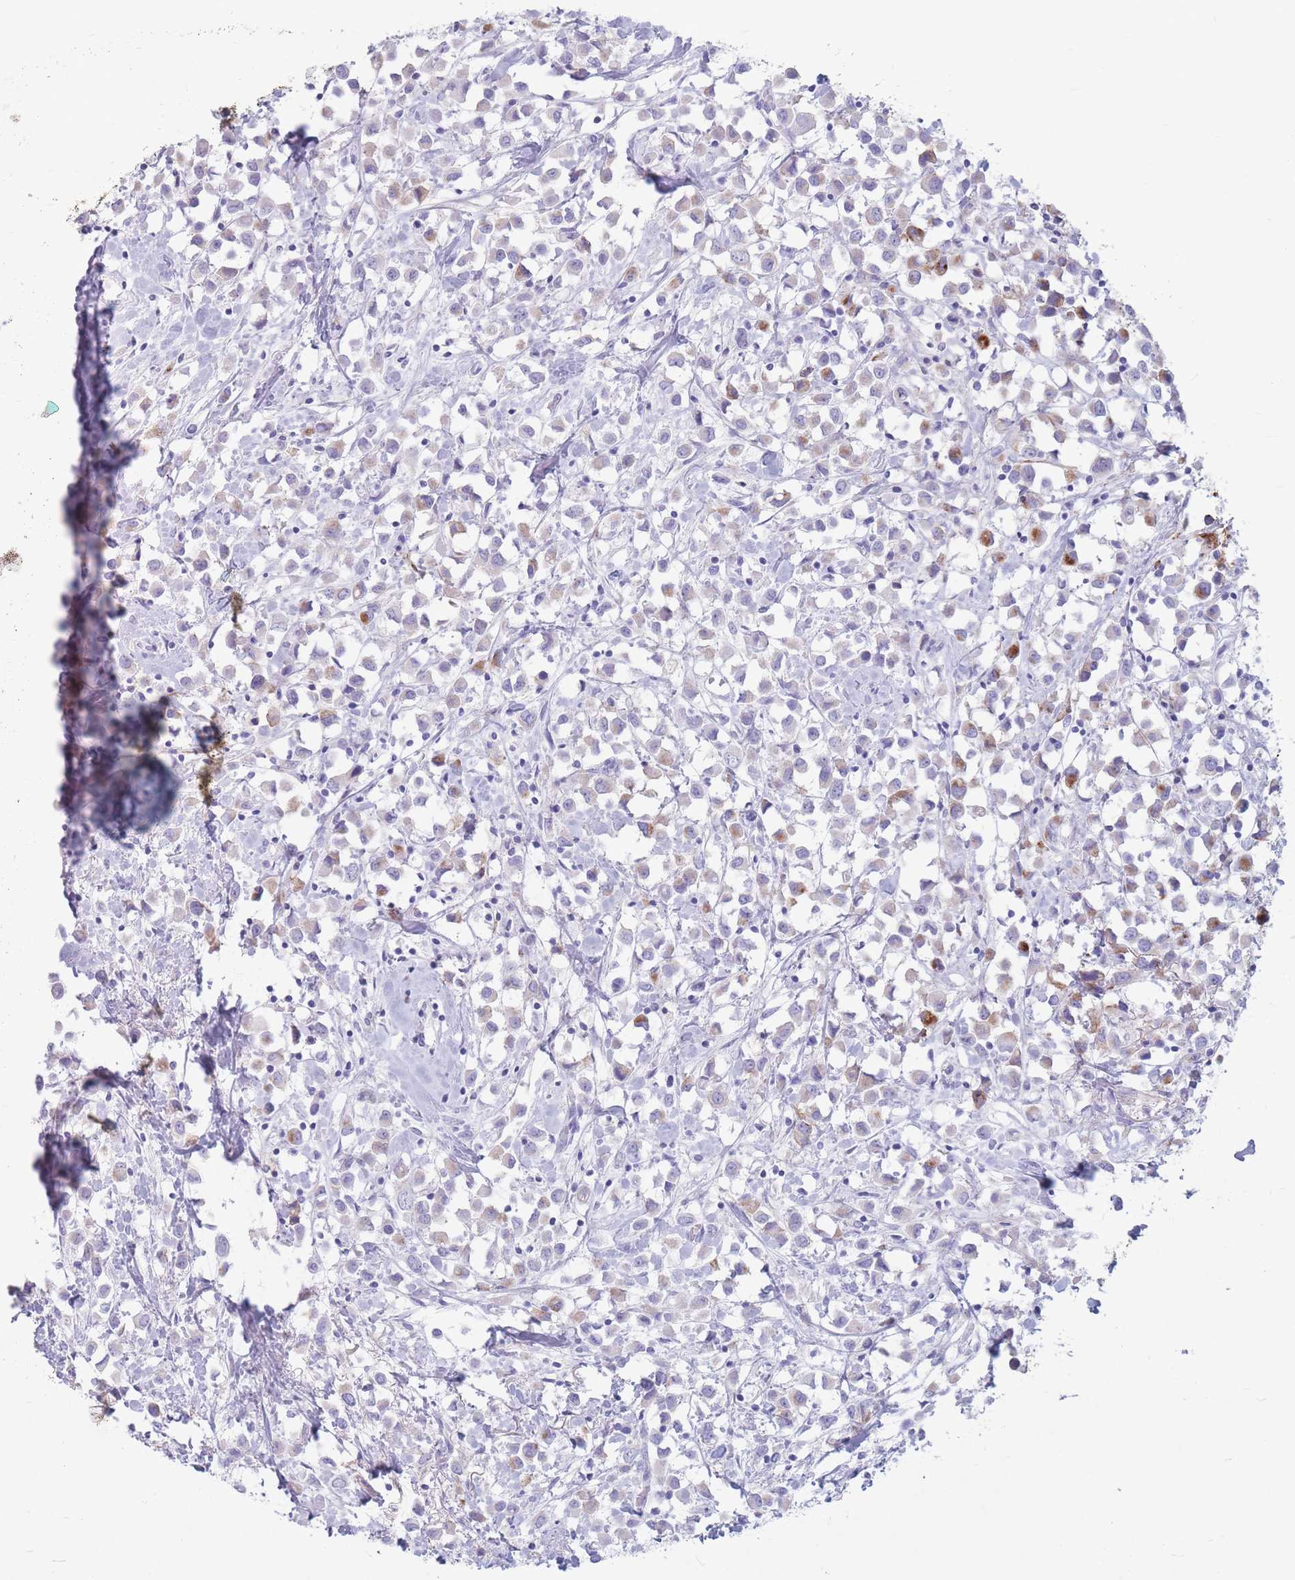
{"staining": {"intensity": "moderate", "quantity": "<25%", "location": "cytoplasmic/membranous"}, "tissue": "breast cancer", "cell_type": "Tumor cells", "image_type": "cancer", "snomed": [{"axis": "morphology", "description": "Duct carcinoma"}, {"axis": "topography", "description": "Breast"}], "caption": "This is an image of immunohistochemistry (IHC) staining of invasive ductal carcinoma (breast), which shows moderate positivity in the cytoplasmic/membranous of tumor cells.", "gene": "ST3GAL5", "patient": {"sex": "female", "age": 61}}